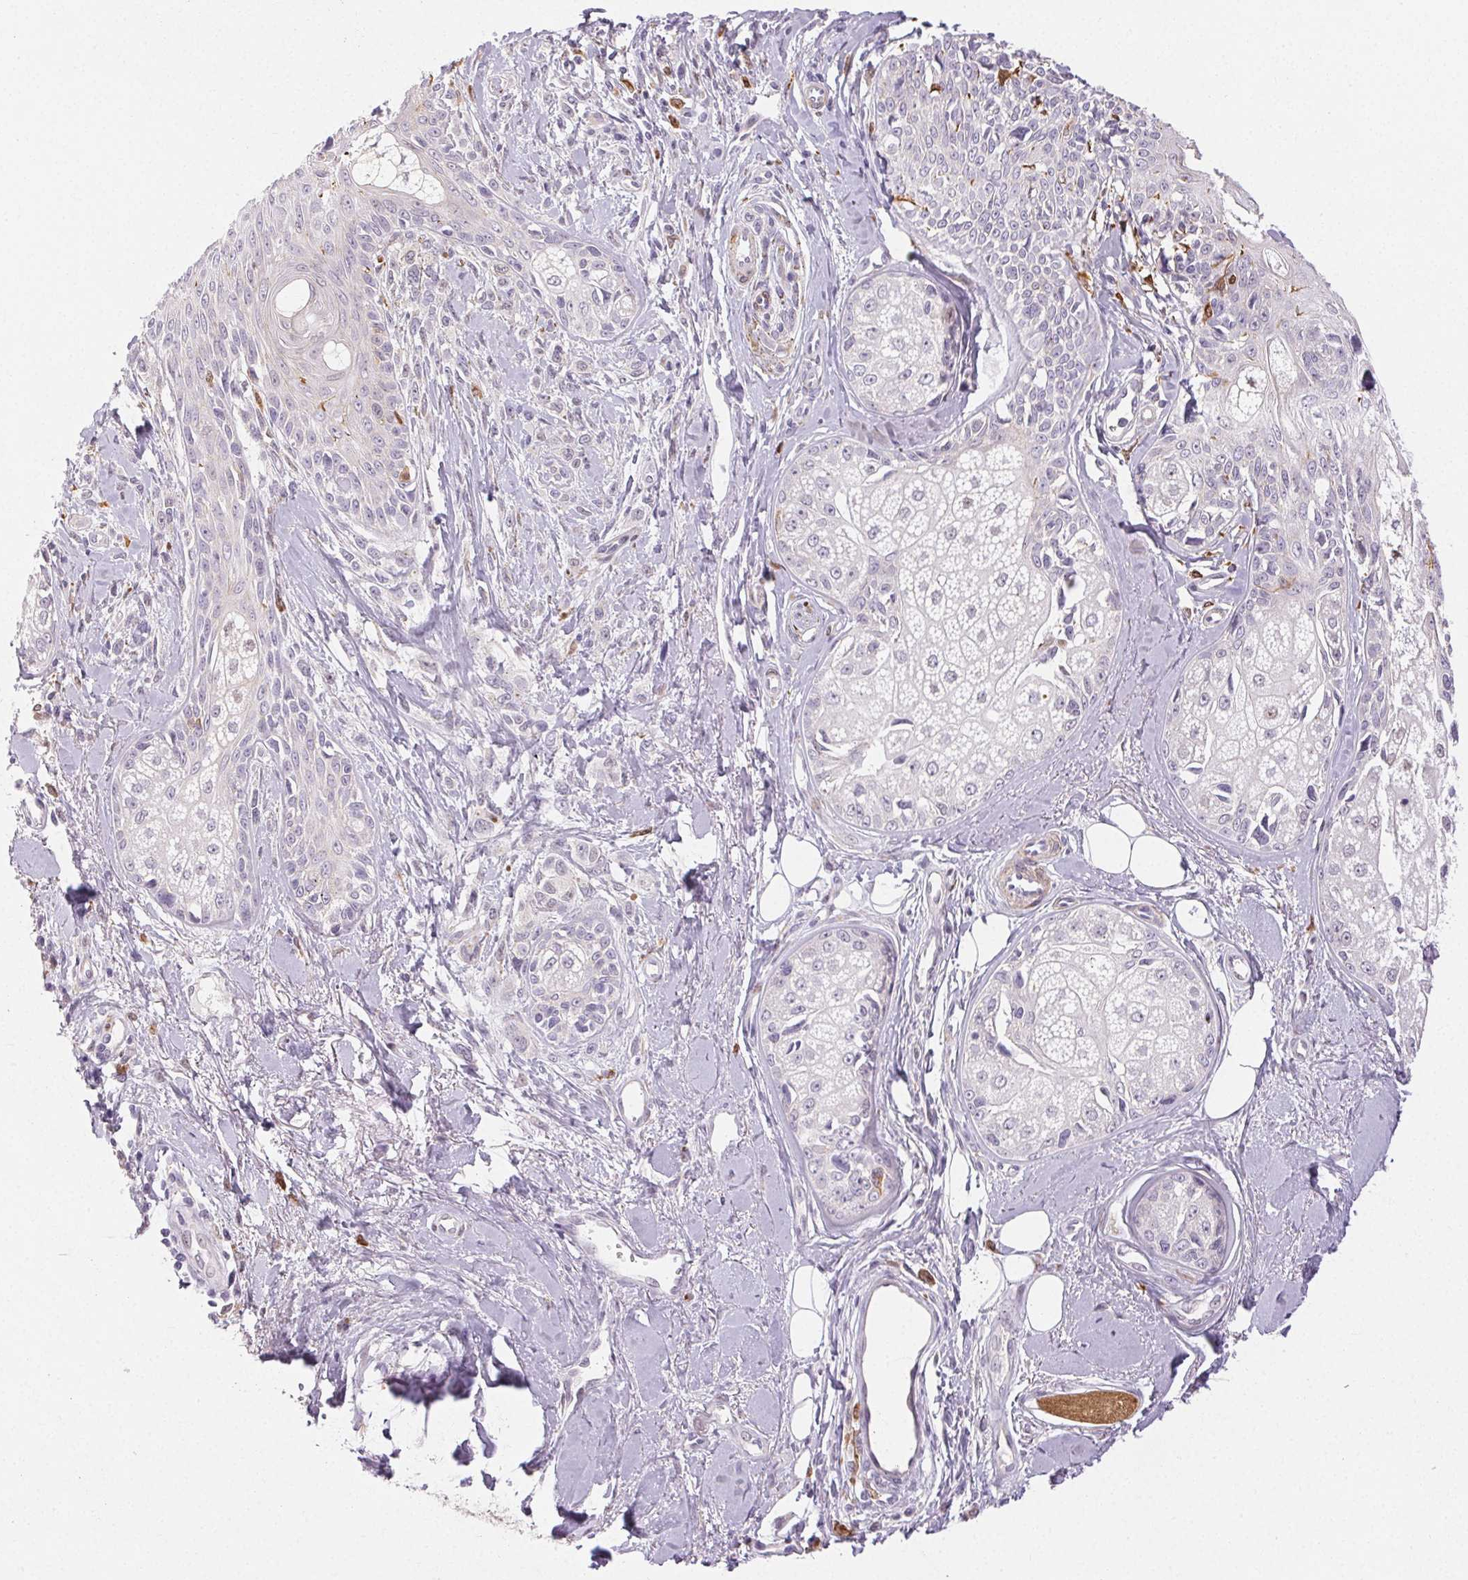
{"staining": {"intensity": "negative", "quantity": "none", "location": "none"}, "tissue": "melanoma", "cell_type": "Tumor cells", "image_type": "cancer", "snomed": [{"axis": "morphology", "description": "Malignant melanoma, NOS"}, {"axis": "topography", "description": "Skin"}], "caption": "A histopathology image of human melanoma is negative for staining in tumor cells.", "gene": "RPGRIP1", "patient": {"sex": "female", "age": 86}}